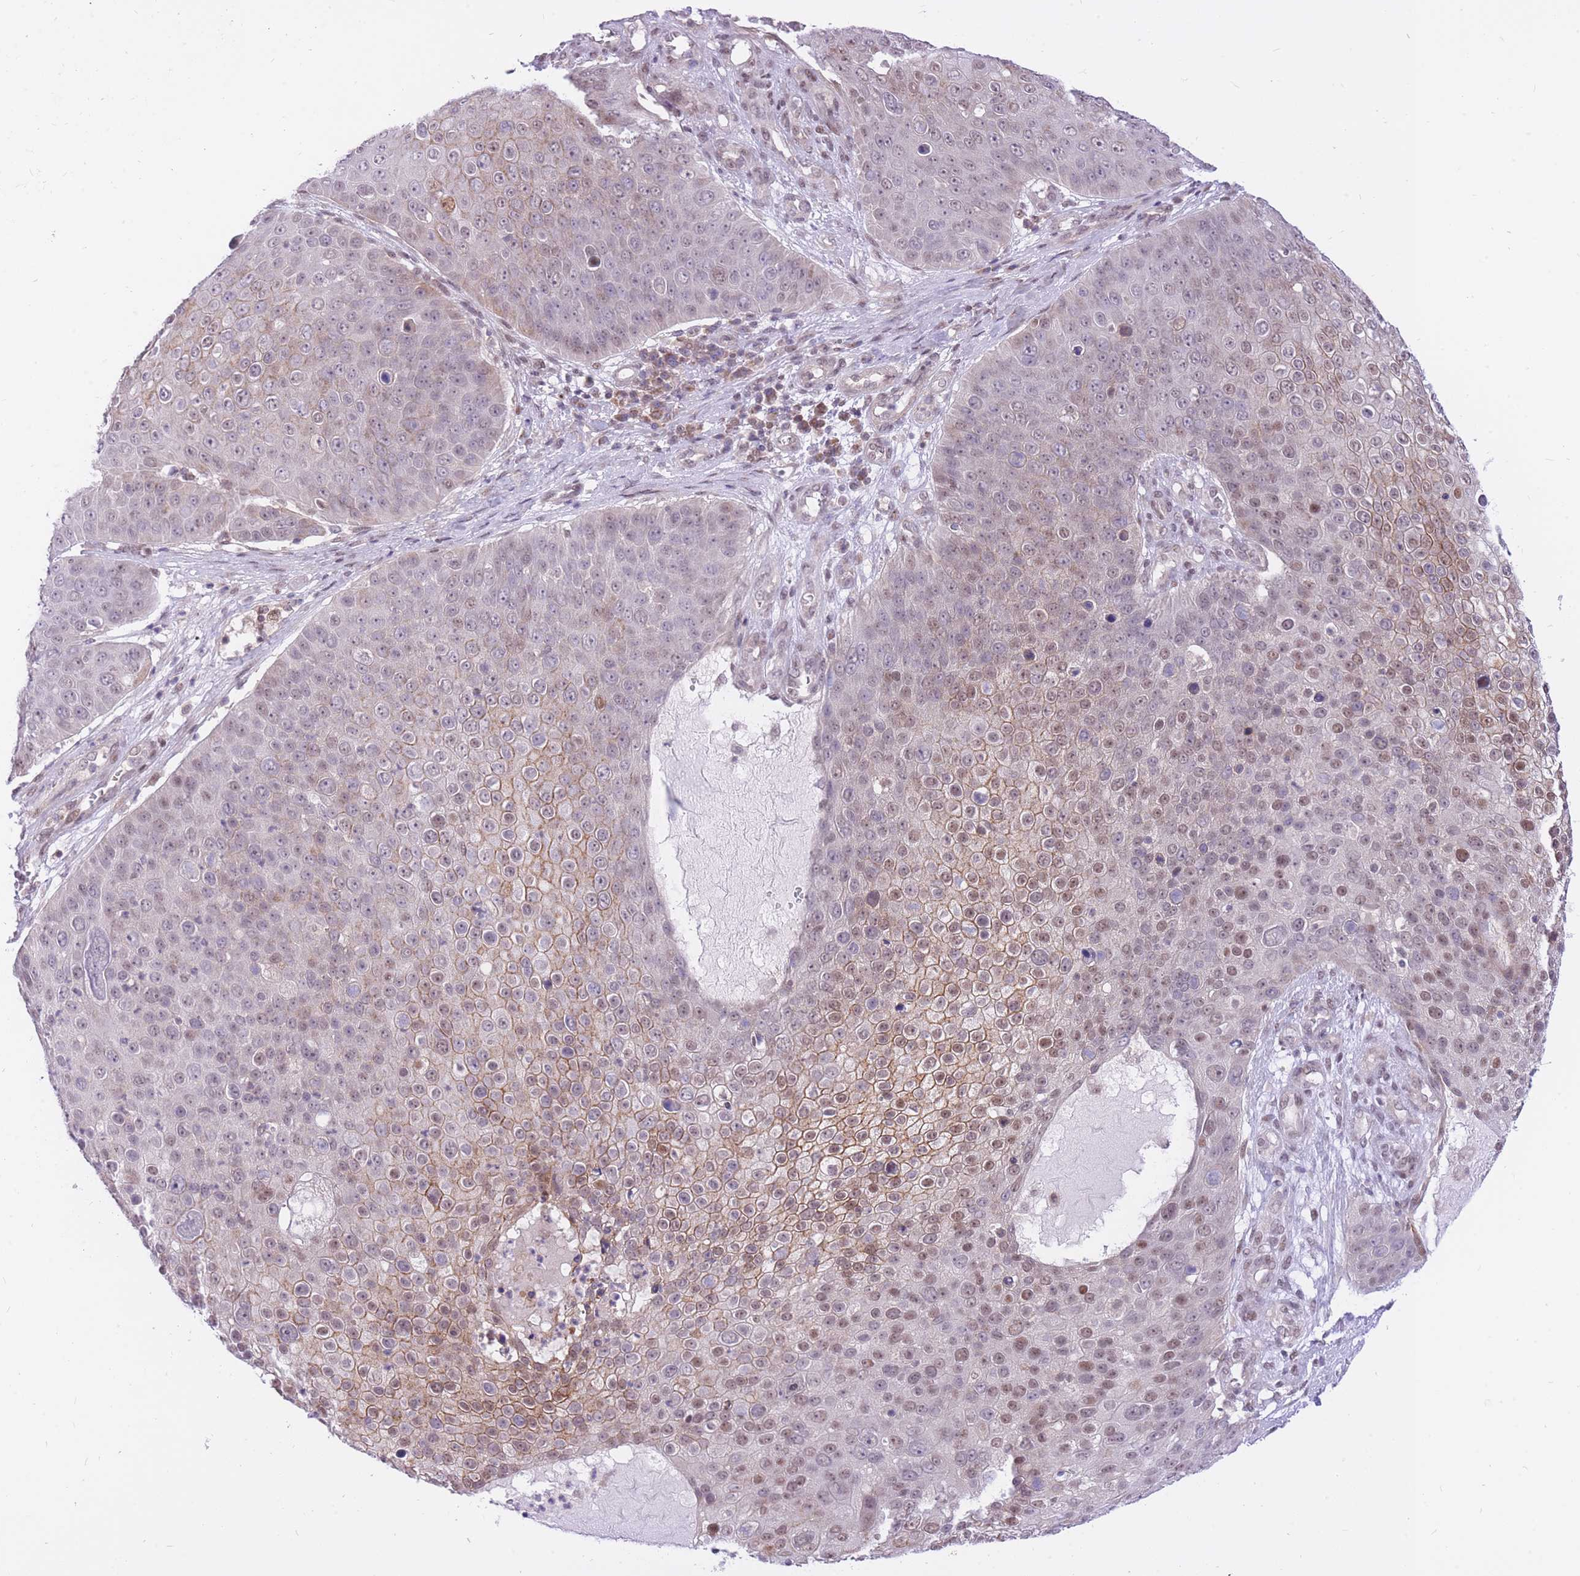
{"staining": {"intensity": "weak", "quantity": "25%-75%", "location": "cytoplasmic/membranous,nuclear"}, "tissue": "skin cancer", "cell_type": "Tumor cells", "image_type": "cancer", "snomed": [{"axis": "morphology", "description": "Squamous cell carcinoma, NOS"}, {"axis": "topography", "description": "Skin"}], "caption": "Skin cancer stained with immunohistochemistry (IHC) shows weak cytoplasmic/membranous and nuclear staining in approximately 25%-75% of tumor cells. (IHC, brightfield microscopy, high magnification).", "gene": "MINDY2", "patient": {"sex": "male", "age": 71}}